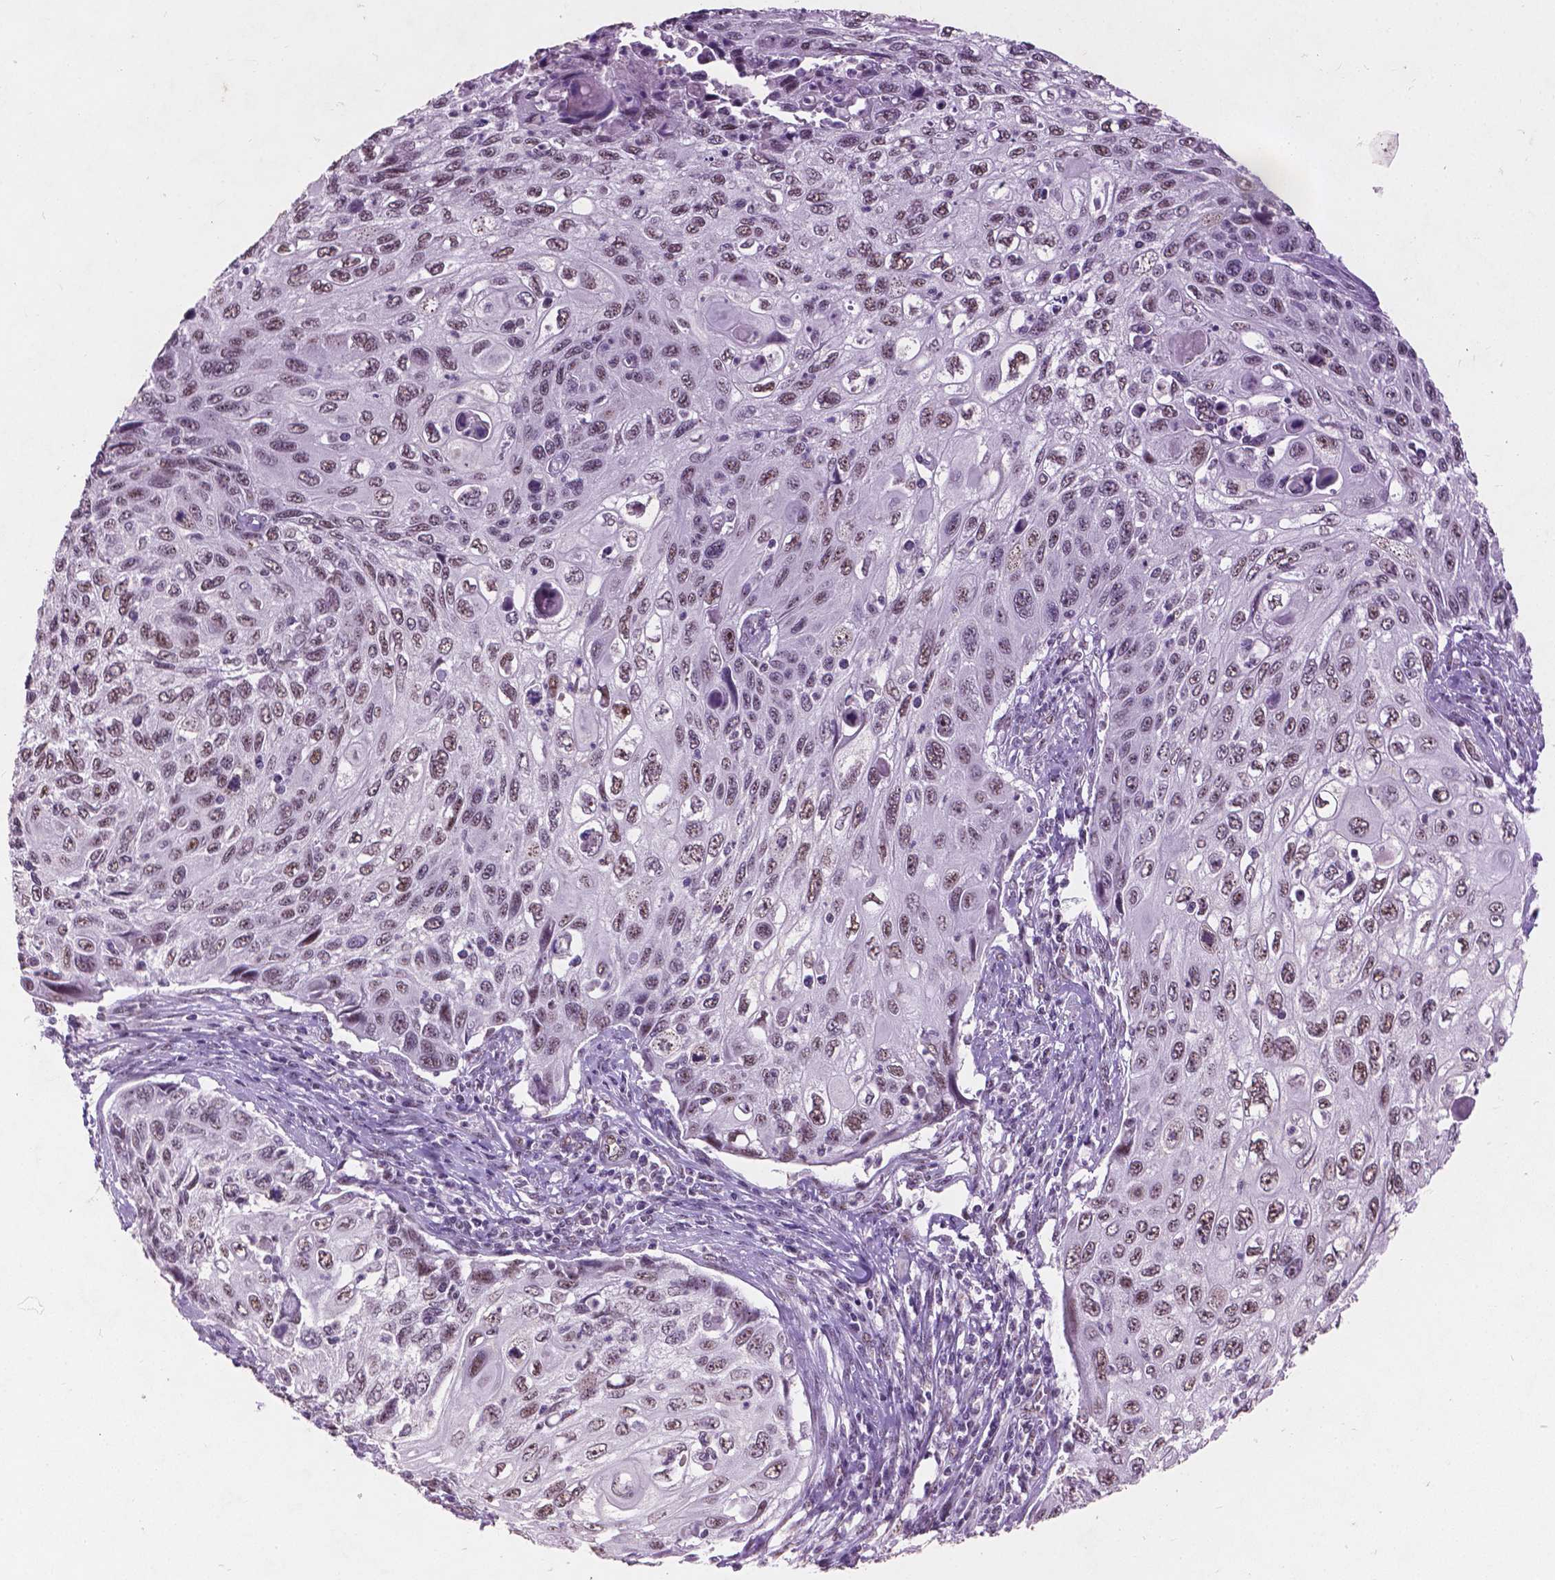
{"staining": {"intensity": "moderate", "quantity": ">75%", "location": "nuclear"}, "tissue": "cervical cancer", "cell_type": "Tumor cells", "image_type": "cancer", "snomed": [{"axis": "morphology", "description": "Squamous cell carcinoma, NOS"}, {"axis": "topography", "description": "Cervix"}], "caption": "There is medium levels of moderate nuclear staining in tumor cells of cervical cancer, as demonstrated by immunohistochemical staining (brown color).", "gene": "COIL", "patient": {"sex": "female", "age": 70}}